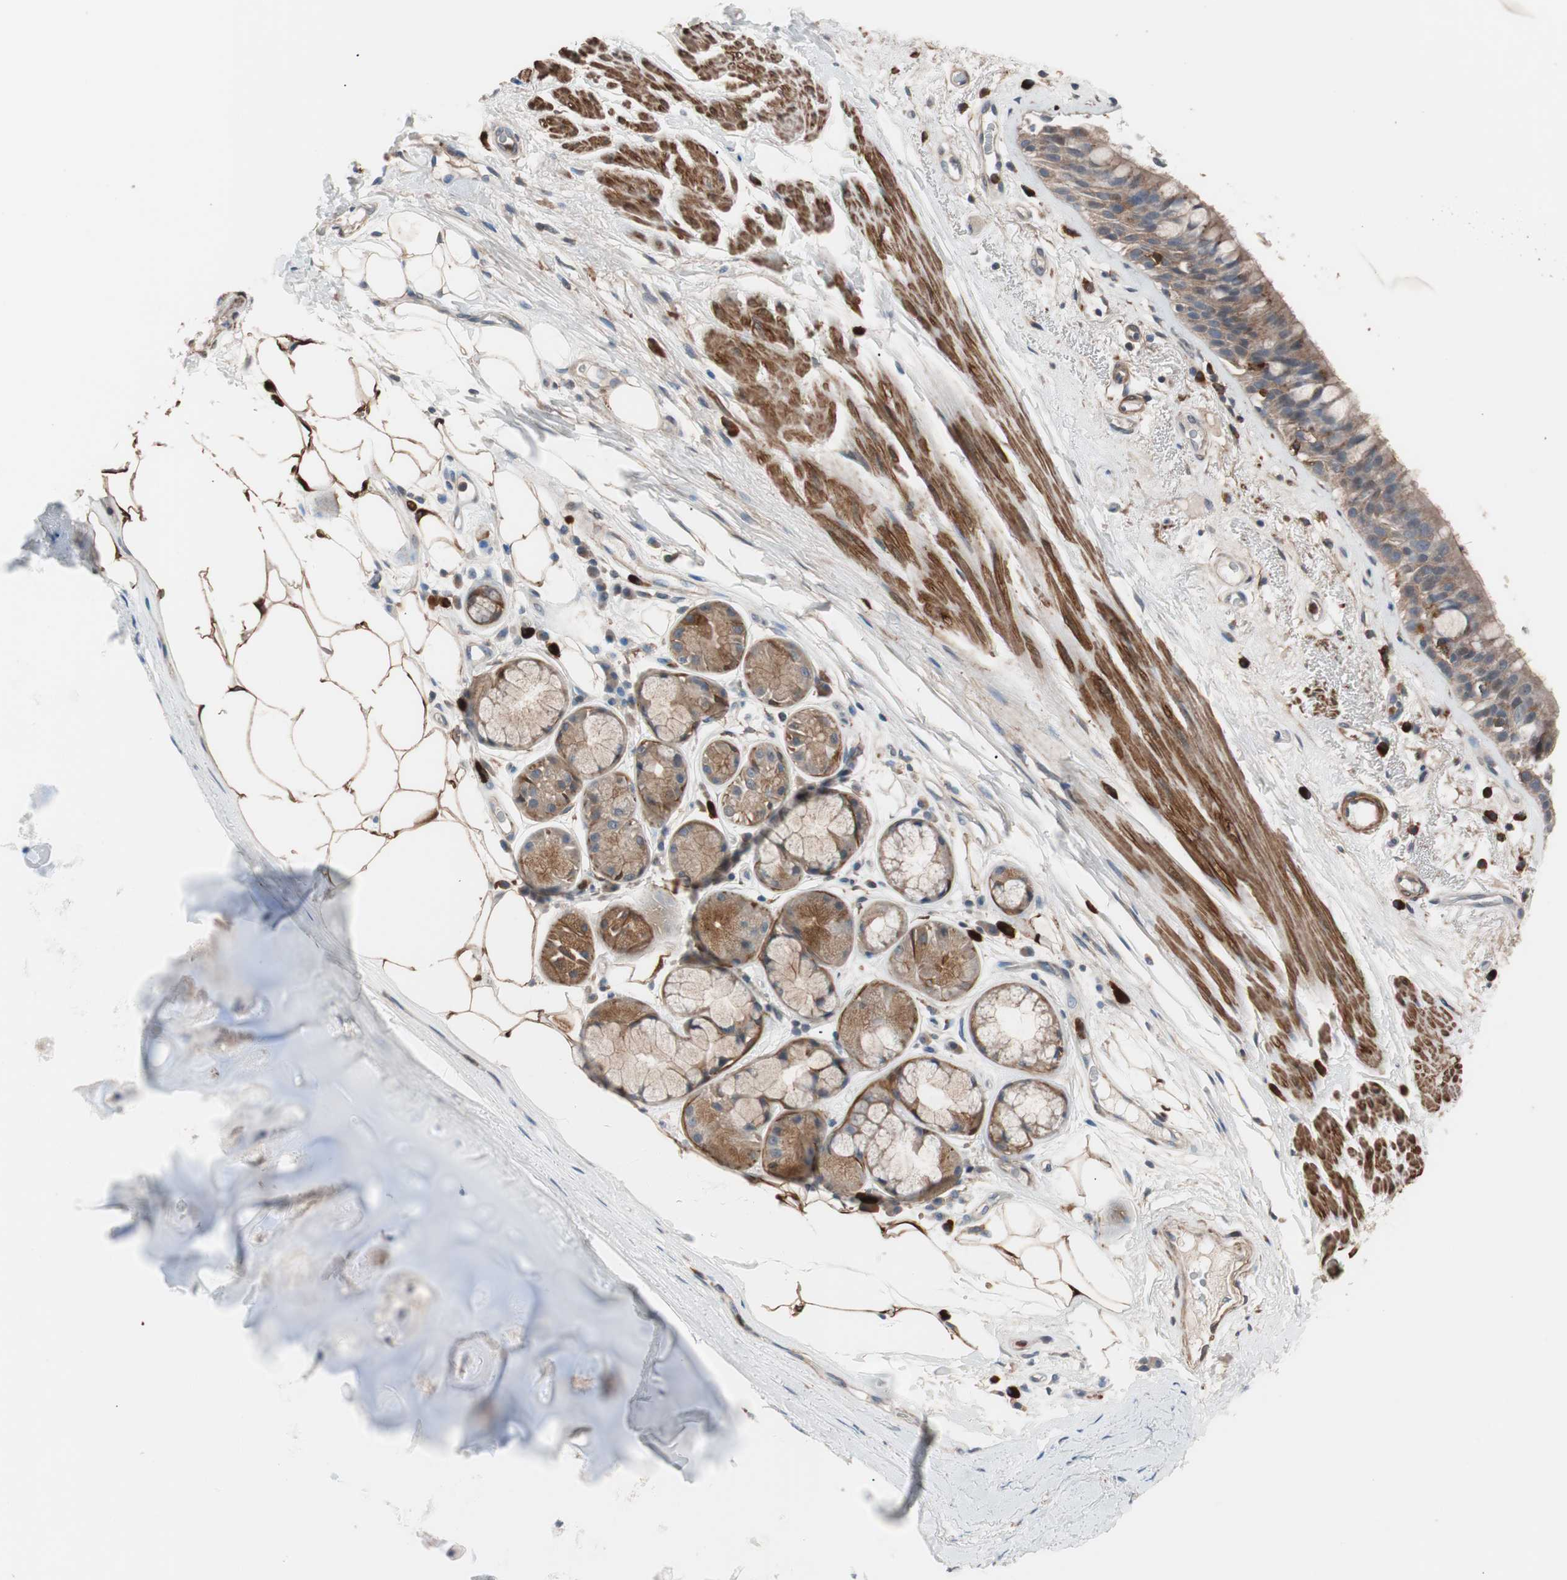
{"staining": {"intensity": "moderate", "quantity": ">75%", "location": "cytoplasmic/membranous"}, "tissue": "bronchus", "cell_type": "Respiratory epithelial cells", "image_type": "normal", "snomed": [{"axis": "morphology", "description": "Normal tissue, NOS"}, {"axis": "topography", "description": "Bronchus"}], "caption": "About >75% of respiratory epithelial cells in unremarkable human bronchus exhibit moderate cytoplasmic/membranous protein expression as visualized by brown immunohistochemical staining.", "gene": "LITAF", "patient": {"sex": "male", "age": 66}}